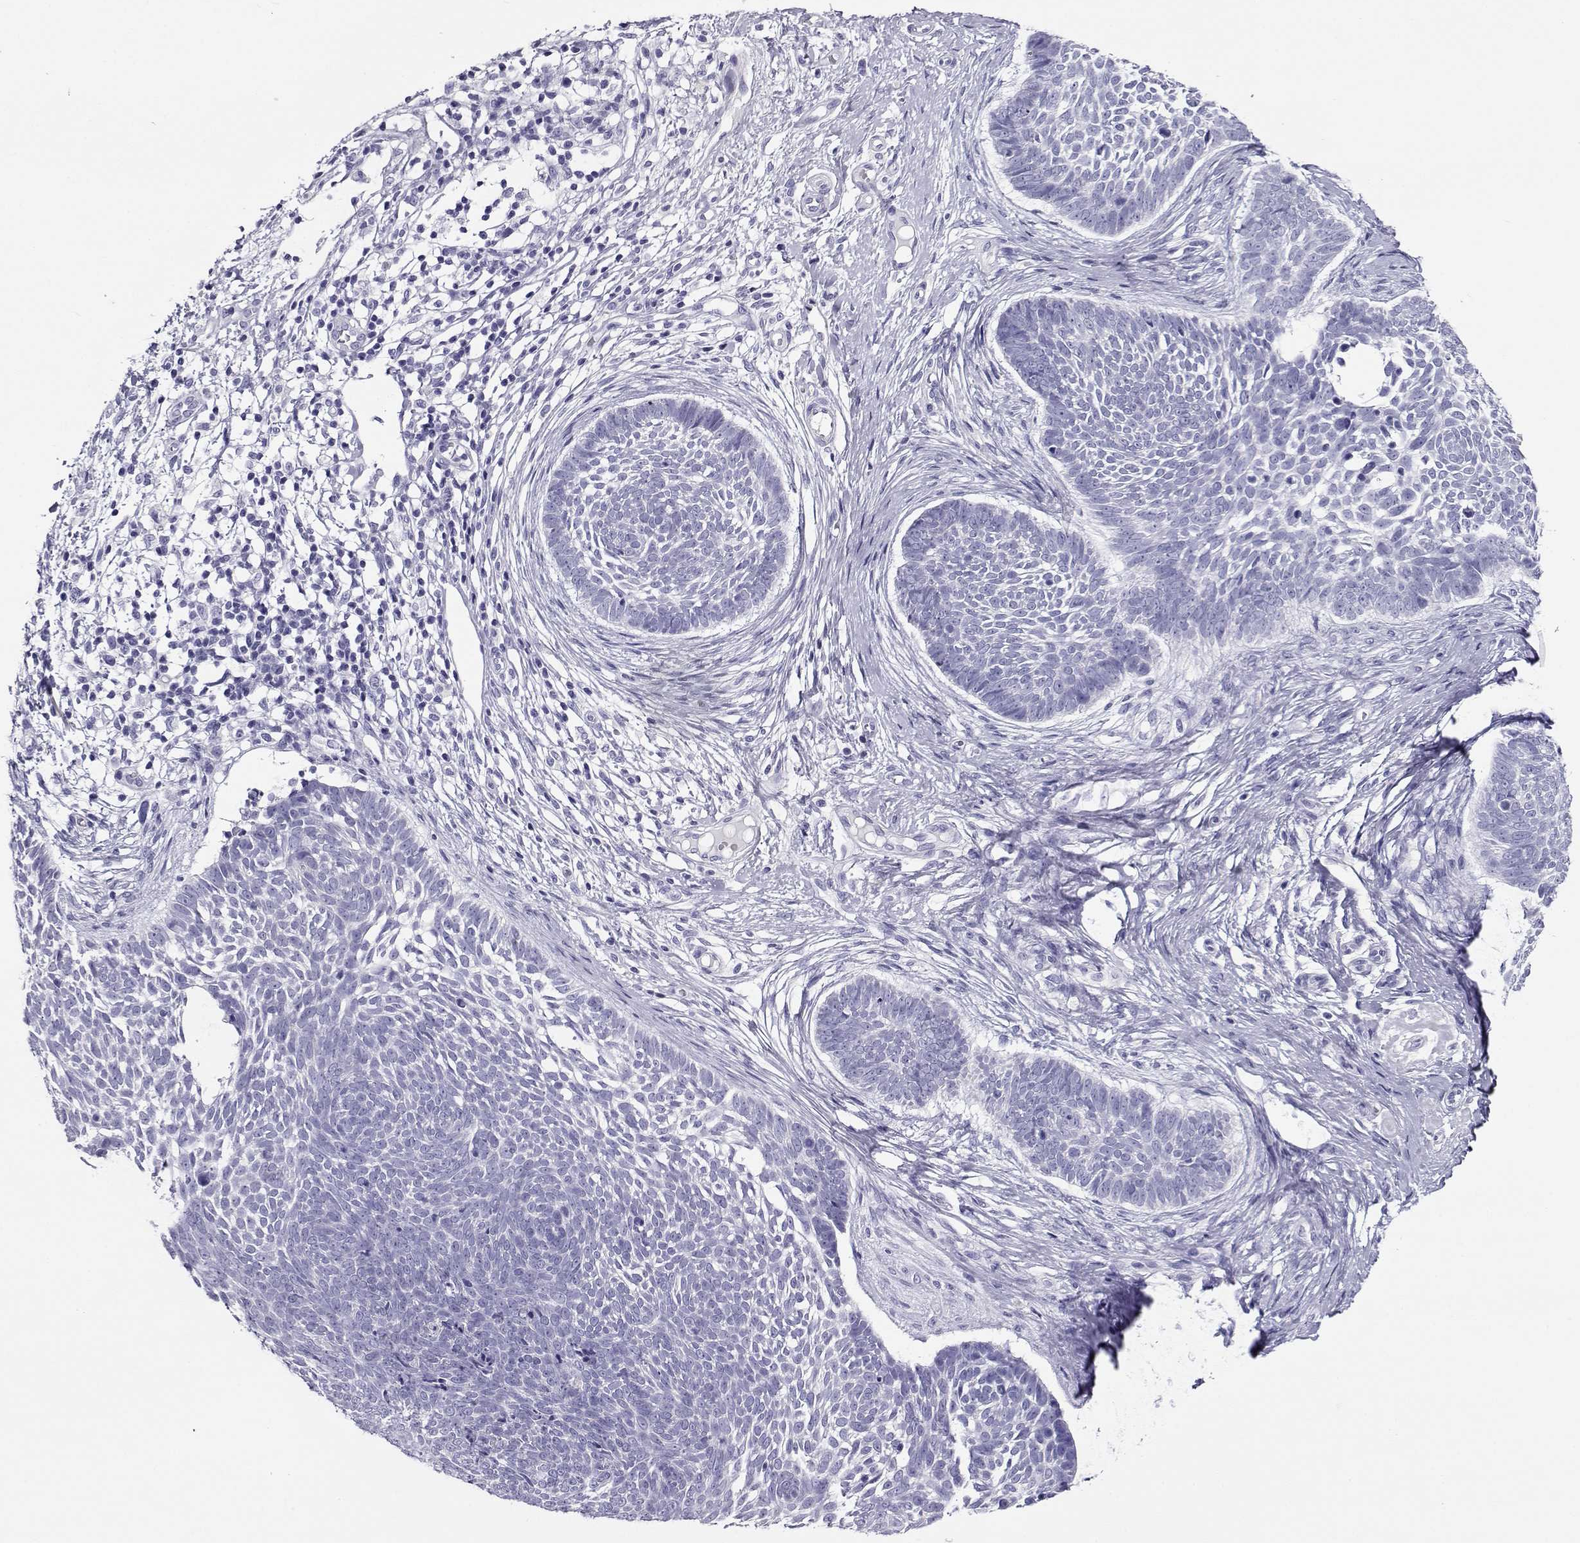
{"staining": {"intensity": "negative", "quantity": "none", "location": "none"}, "tissue": "skin cancer", "cell_type": "Tumor cells", "image_type": "cancer", "snomed": [{"axis": "morphology", "description": "Basal cell carcinoma"}, {"axis": "topography", "description": "Skin"}], "caption": "Image shows no protein positivity in tumor cells of skin cancer (basal cell carcinoma) tissue.", "gene": "CABS1", "patient": {"sex": "male", "age": 85}}